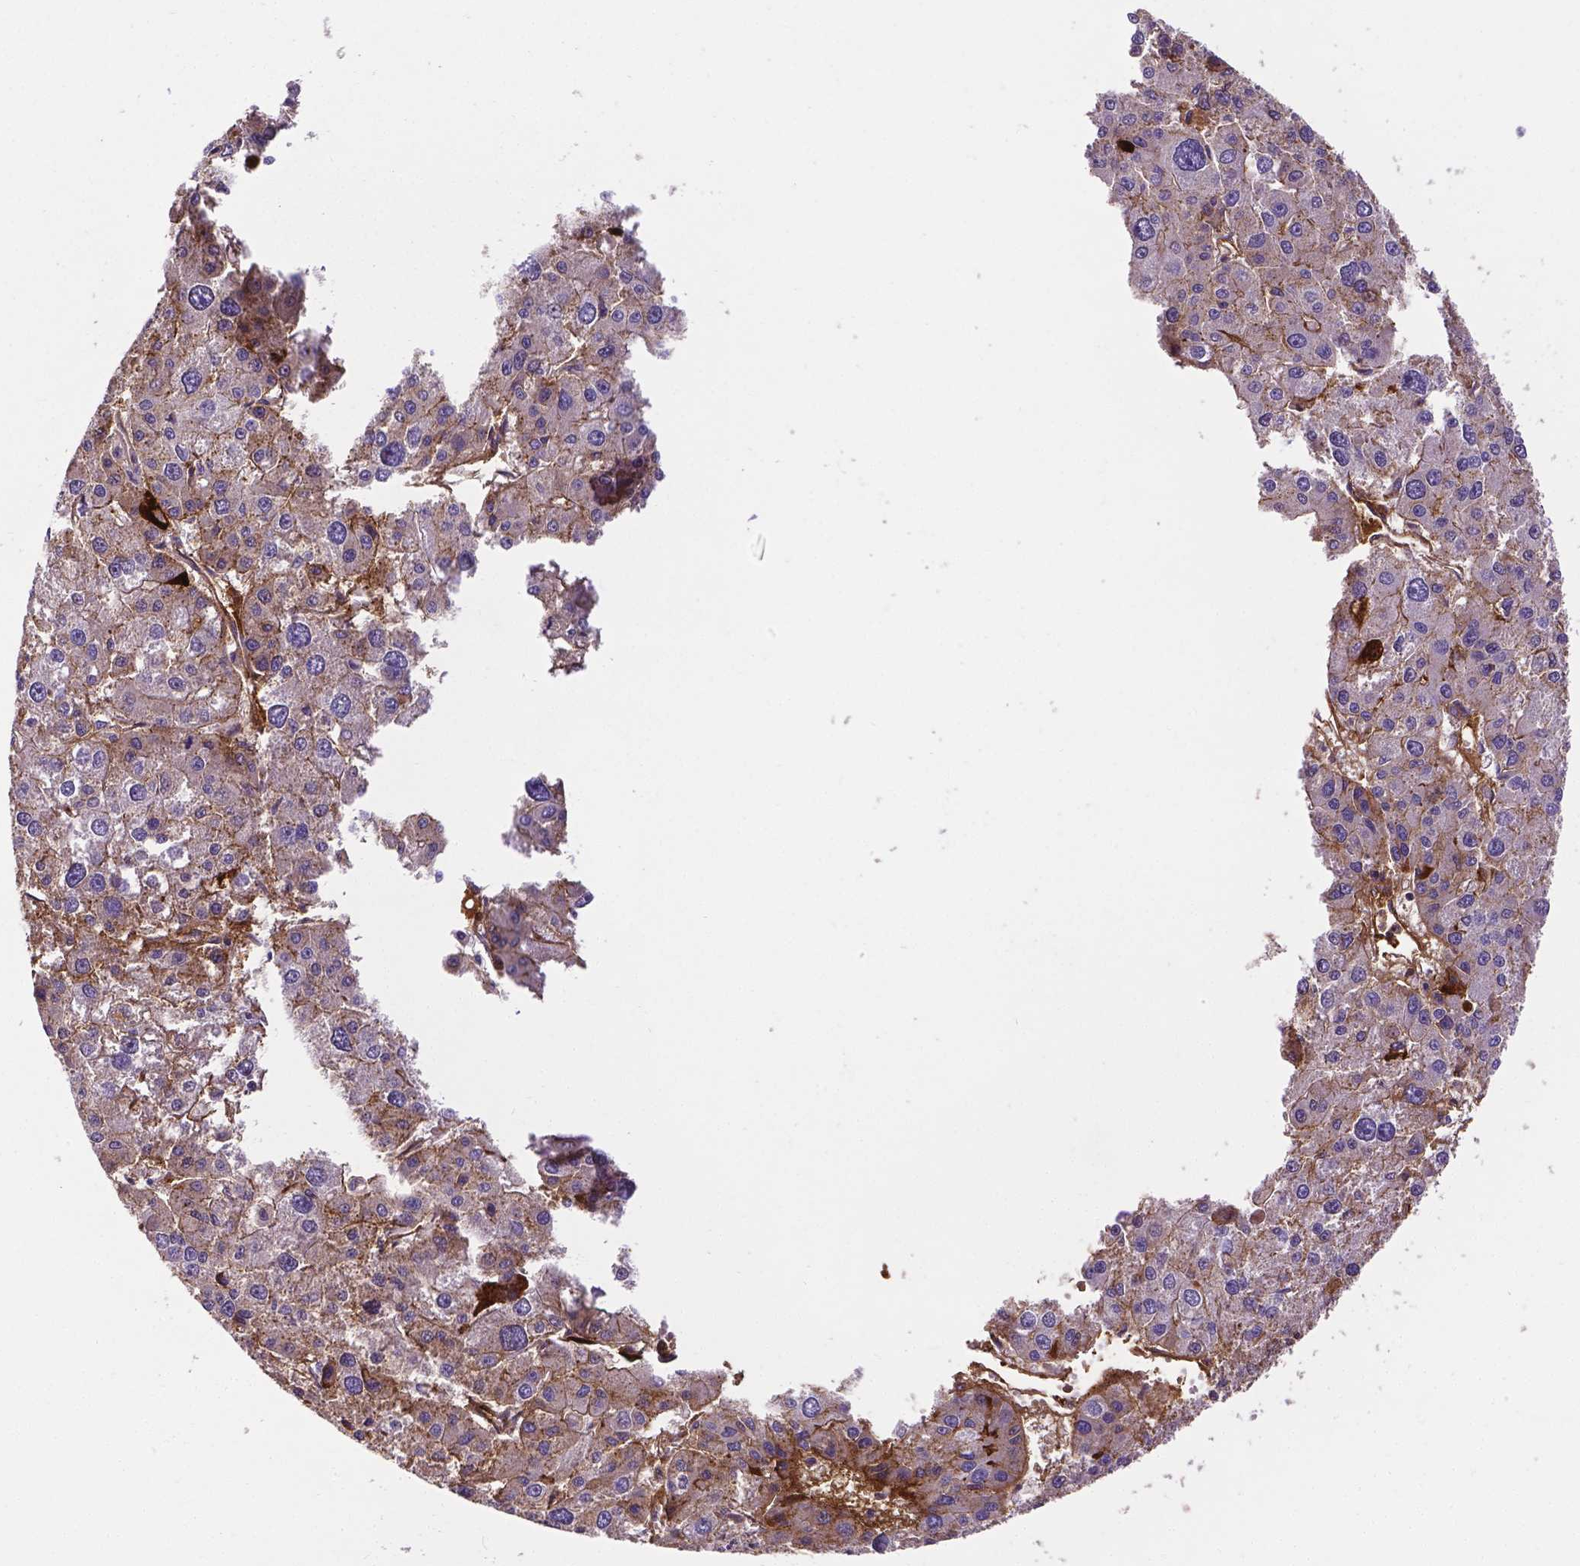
{"staining": {"intensity": "moderate", "quantity": "25%-75%", "location": "cytoplasmic/membranous"}, "tissue": "liver cancer", "cell_type": "Tumor cells", "image_type": "cancer", "snomed": [{"axis": "morphology", "description": "Carcinoma, Hepatocellular, NOS"}, {"axis": "topography", "description": "Liver"}], "caption": "An immunohistochemistry (IHC) photomicrograph of neoplastic tissue is shown. Protein staining in brown labels moderate cytoplasmic/membranous positivity in hepatocellular carcinoma (liver) within tumor cells.", "gene": "APOE", "patient": {"sex": "male", "age": 73}}